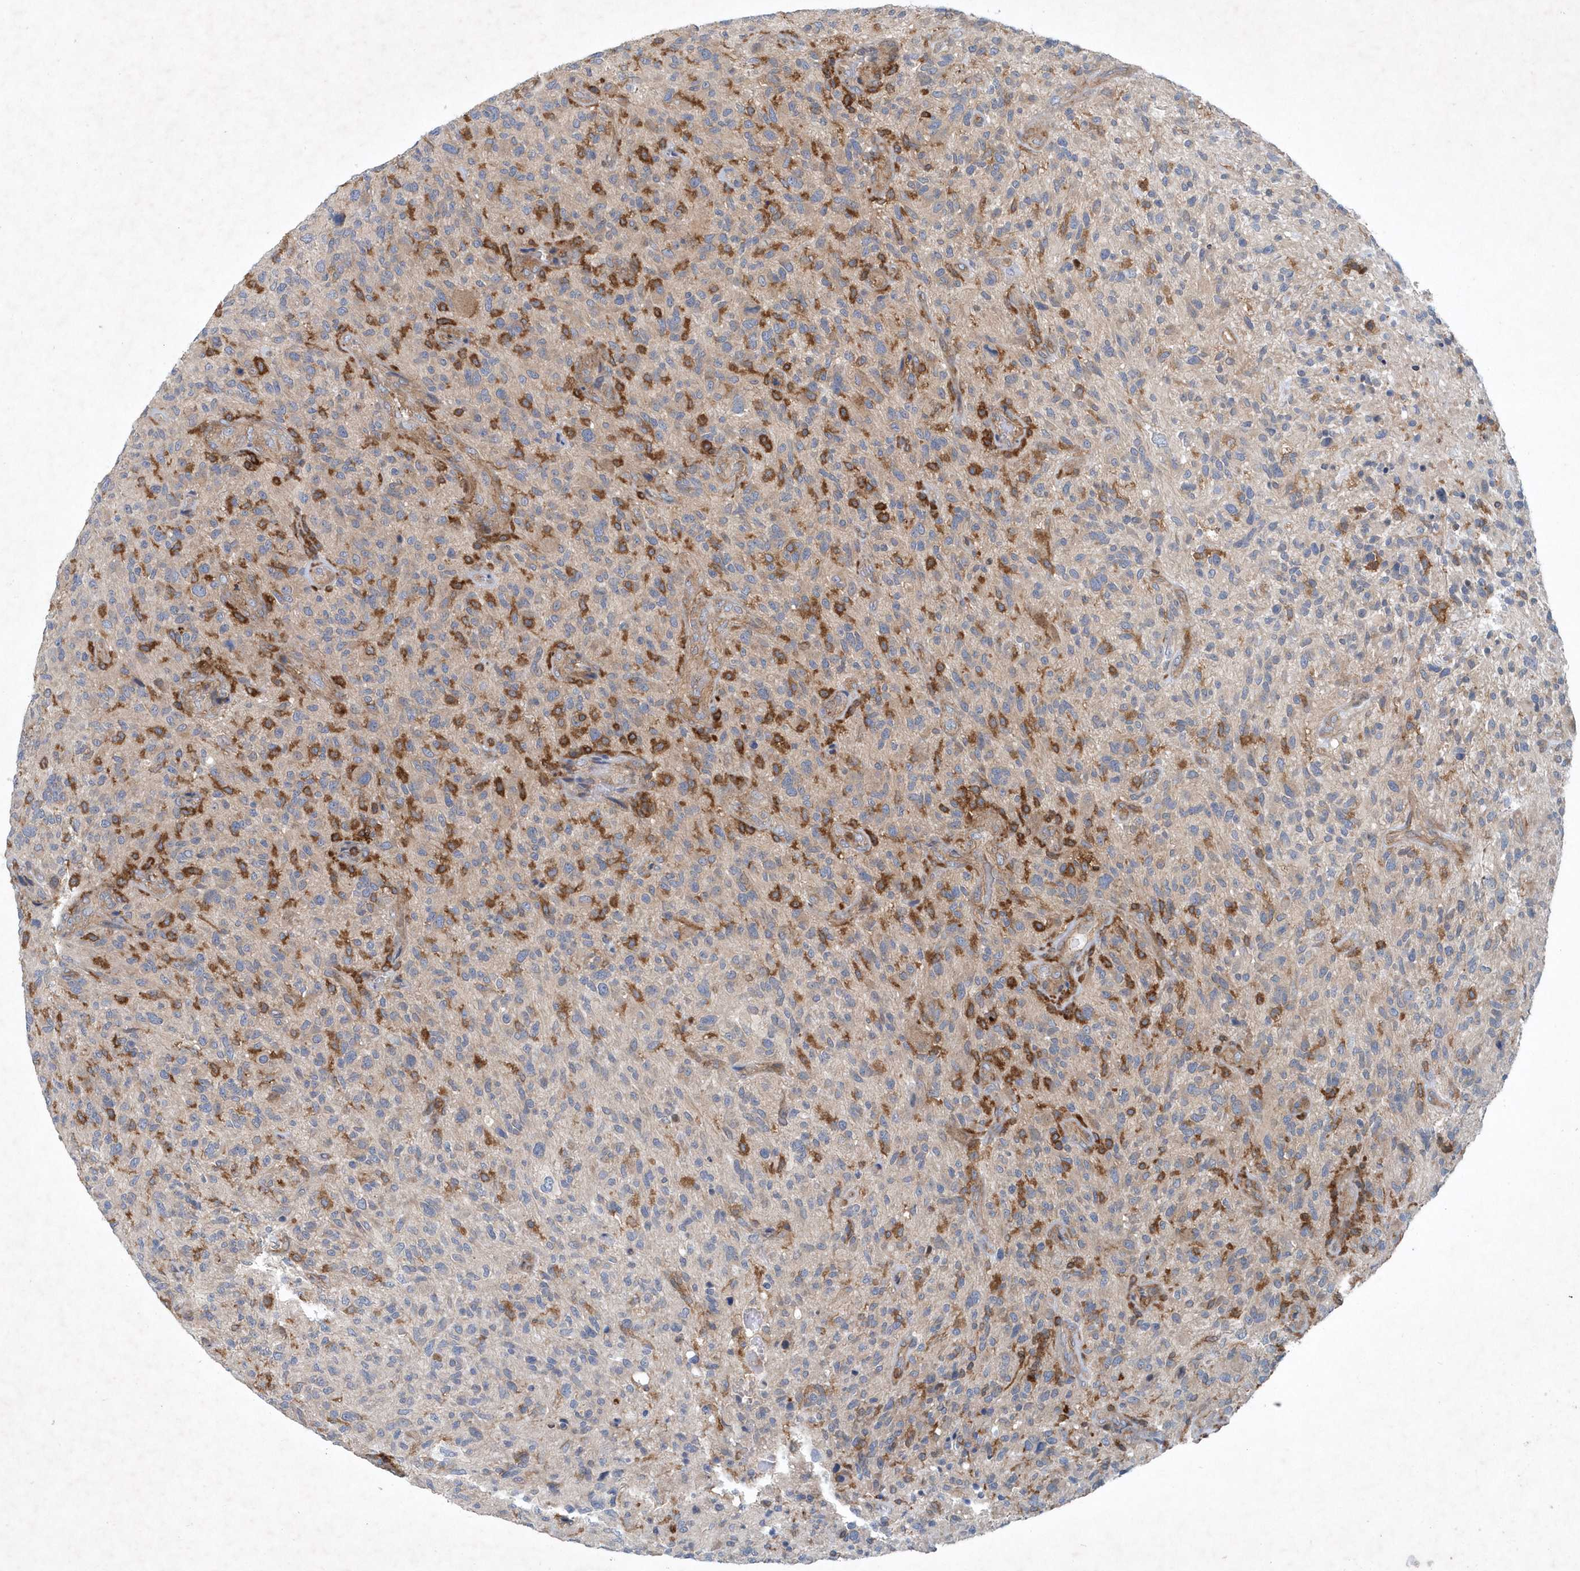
{"staining": {"intensity": "negative", "quantity": "none", "location": "none"}, "tissue": "glioma", "cell_type": "Tumor cells", "image_type": "cancer", "snomed": [{"axis": "morphology", "description": "Glioma, malignant, High grade"}, {"axis": "topography", "description": "Brain"}], "caption": "This is a image of IHC staining of malignant glioma (high-grade), which shows no expression in tumor cells. (Stains: DAB (3,3'-diaminobenzidine) immunohistochemistry (IHC) with hematoxylin counter stain, Microscopy: brightfield microscopy at high magnification).", "gene": "P2RY10", "patient": {"sex": "male", "age": 47}}